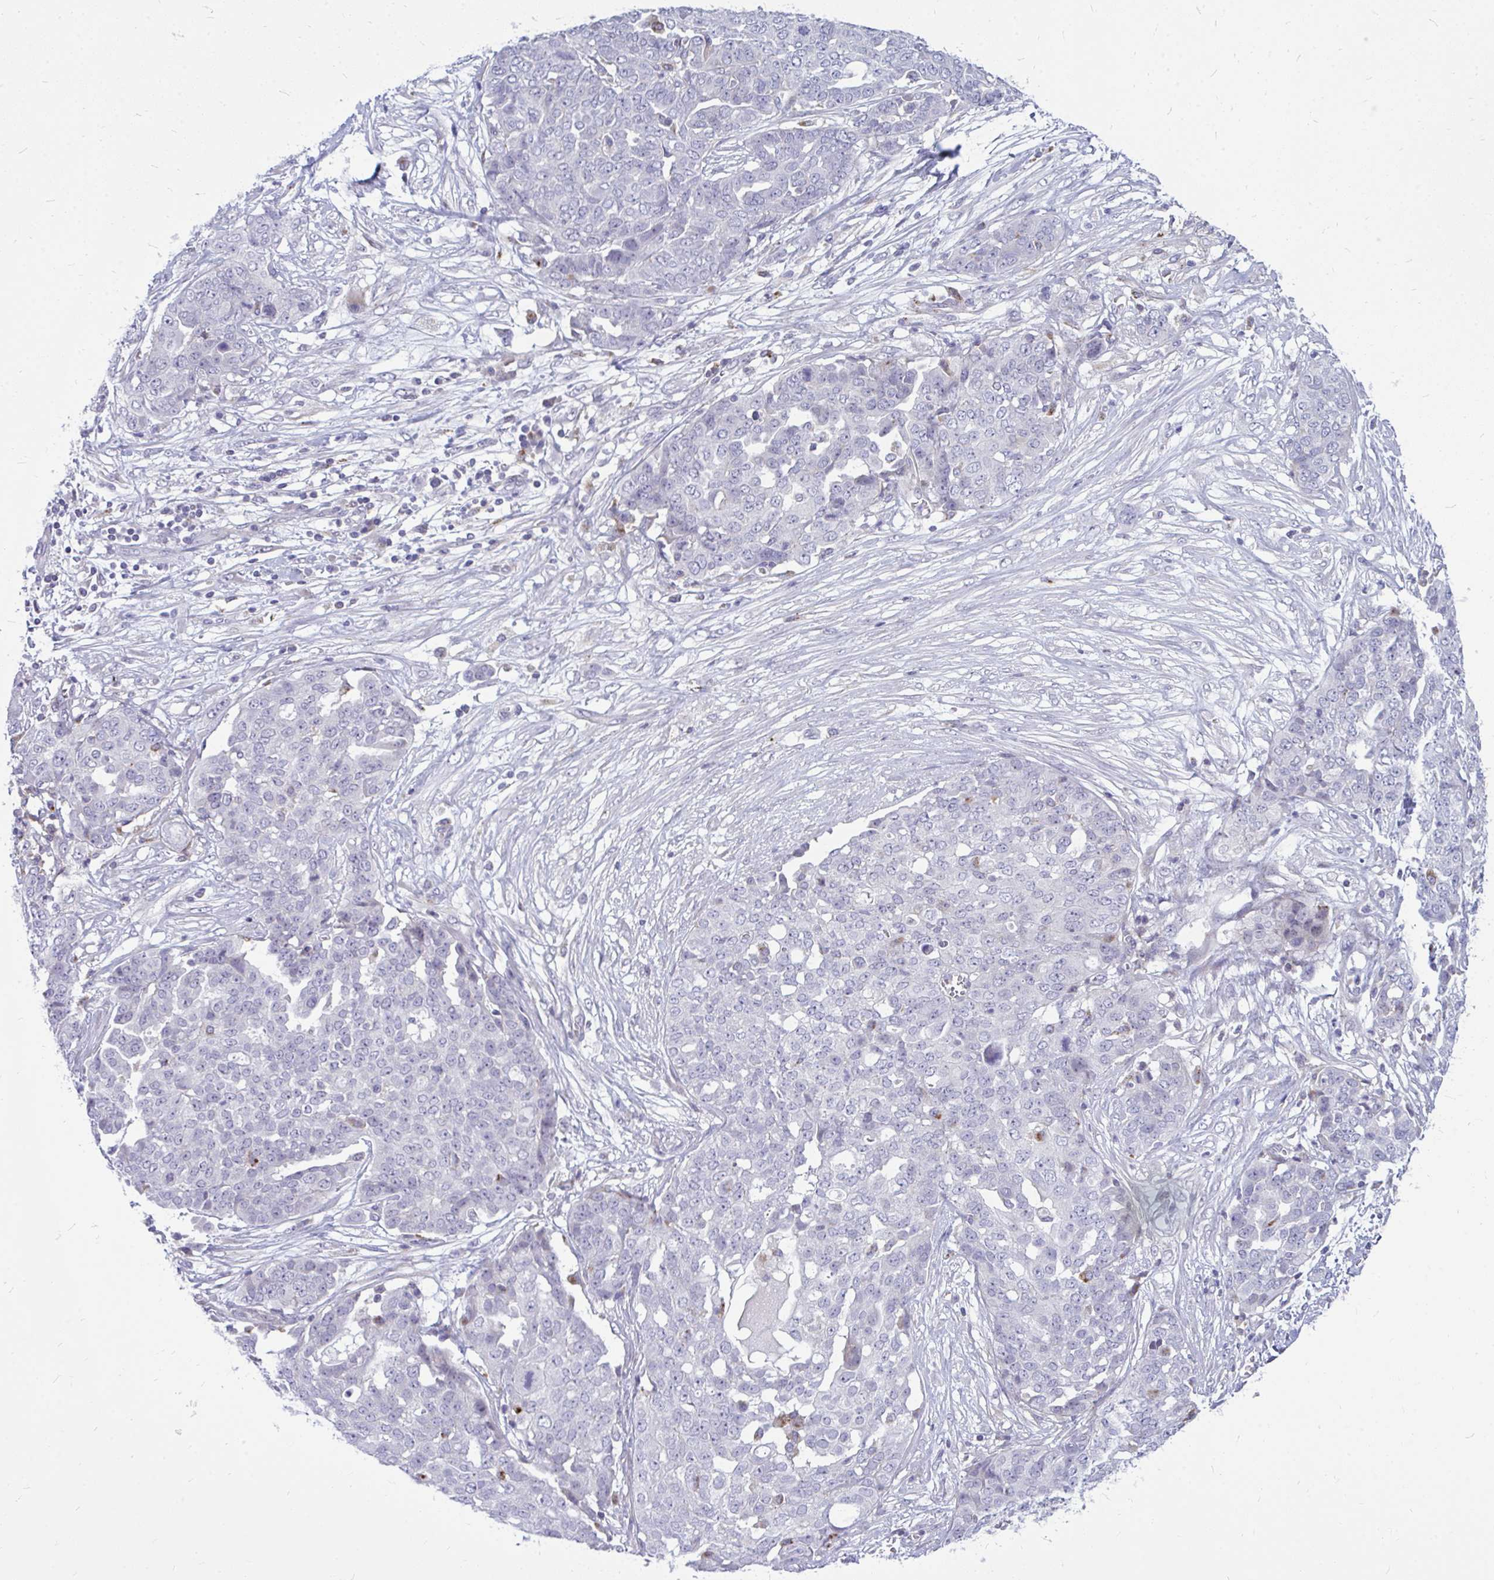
{"staining": {"intensity": "negative", "quantity": "none", "location": "none"}, "tissue": "ovarian cancer", "cell_type": "Tumor cells", "image_type": "cancer", "snomed": [{"axis": "morphology", "description": "Cystadenocarcinoma, serous, NOS"}, {"axis": "topography", "description": "Soft tissue"}, {"axis": "topography", "description": "Ovary"}], "caption": "Immunohistochemical staining of ovarian serous cystadenocarcinoma shows no significant staining in tumor cells.", "gene": "ZSCAN25", "patient": {"sex": "female", "age": 57}}